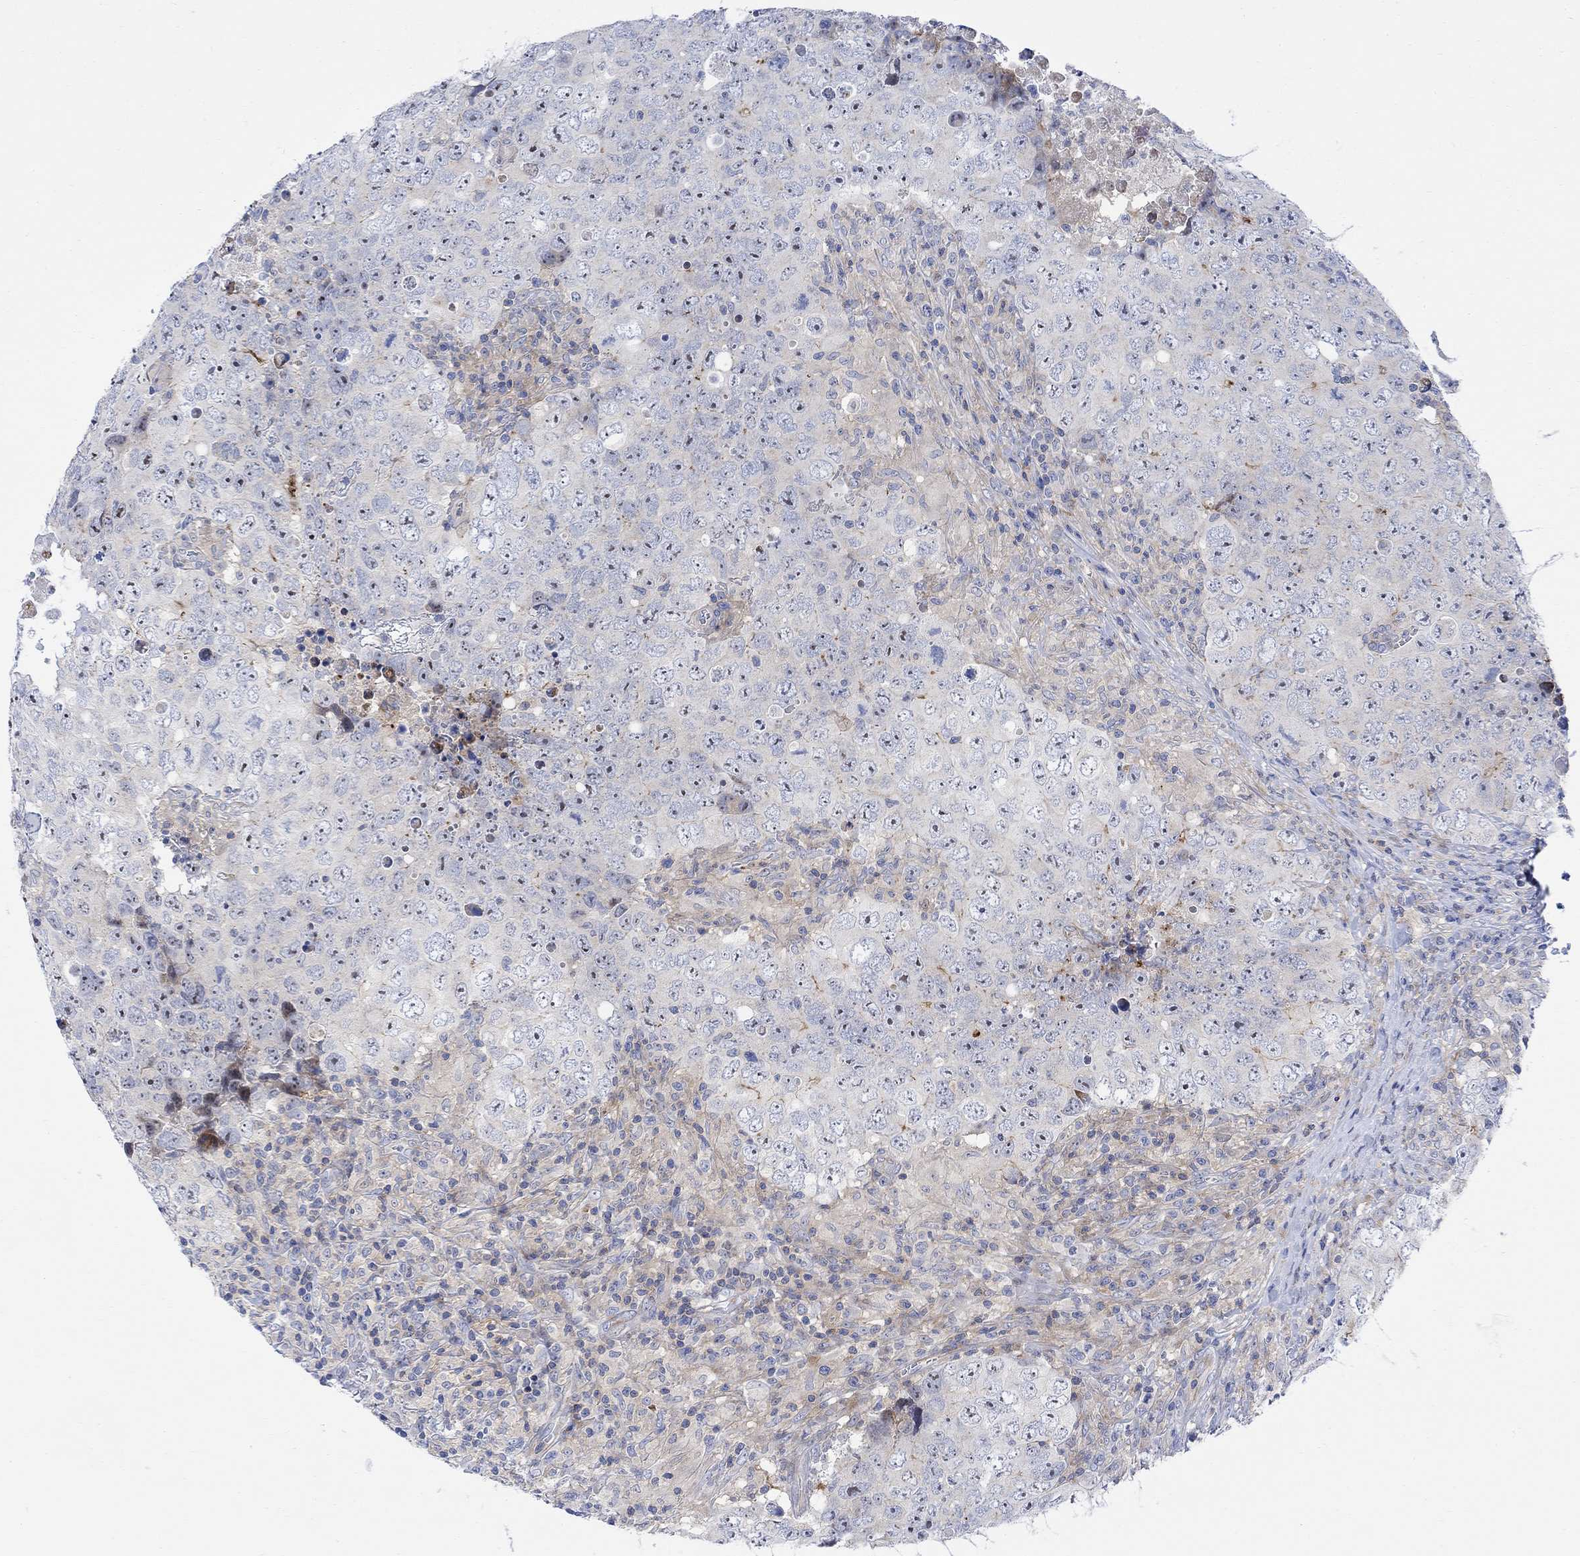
{"staining": {"intensity": "negative", "quantity": "none", "location": "none"}, "tissue": "testis cancer", "cell_type": "Tumor cells", "image_type": "cancer", "snomed": [{"axis": "morphology", "description": "Seminoma, NOS"}, {"axis": "topography", "description": "Testis"}], "caption": "Immunohistochemistry photomicrograph of human testis cancer stained for a protein (brown), which exhibits no expression in tumor cells.", "gene": "ARSK", "patient": {"sex": "male", "age": 34}}